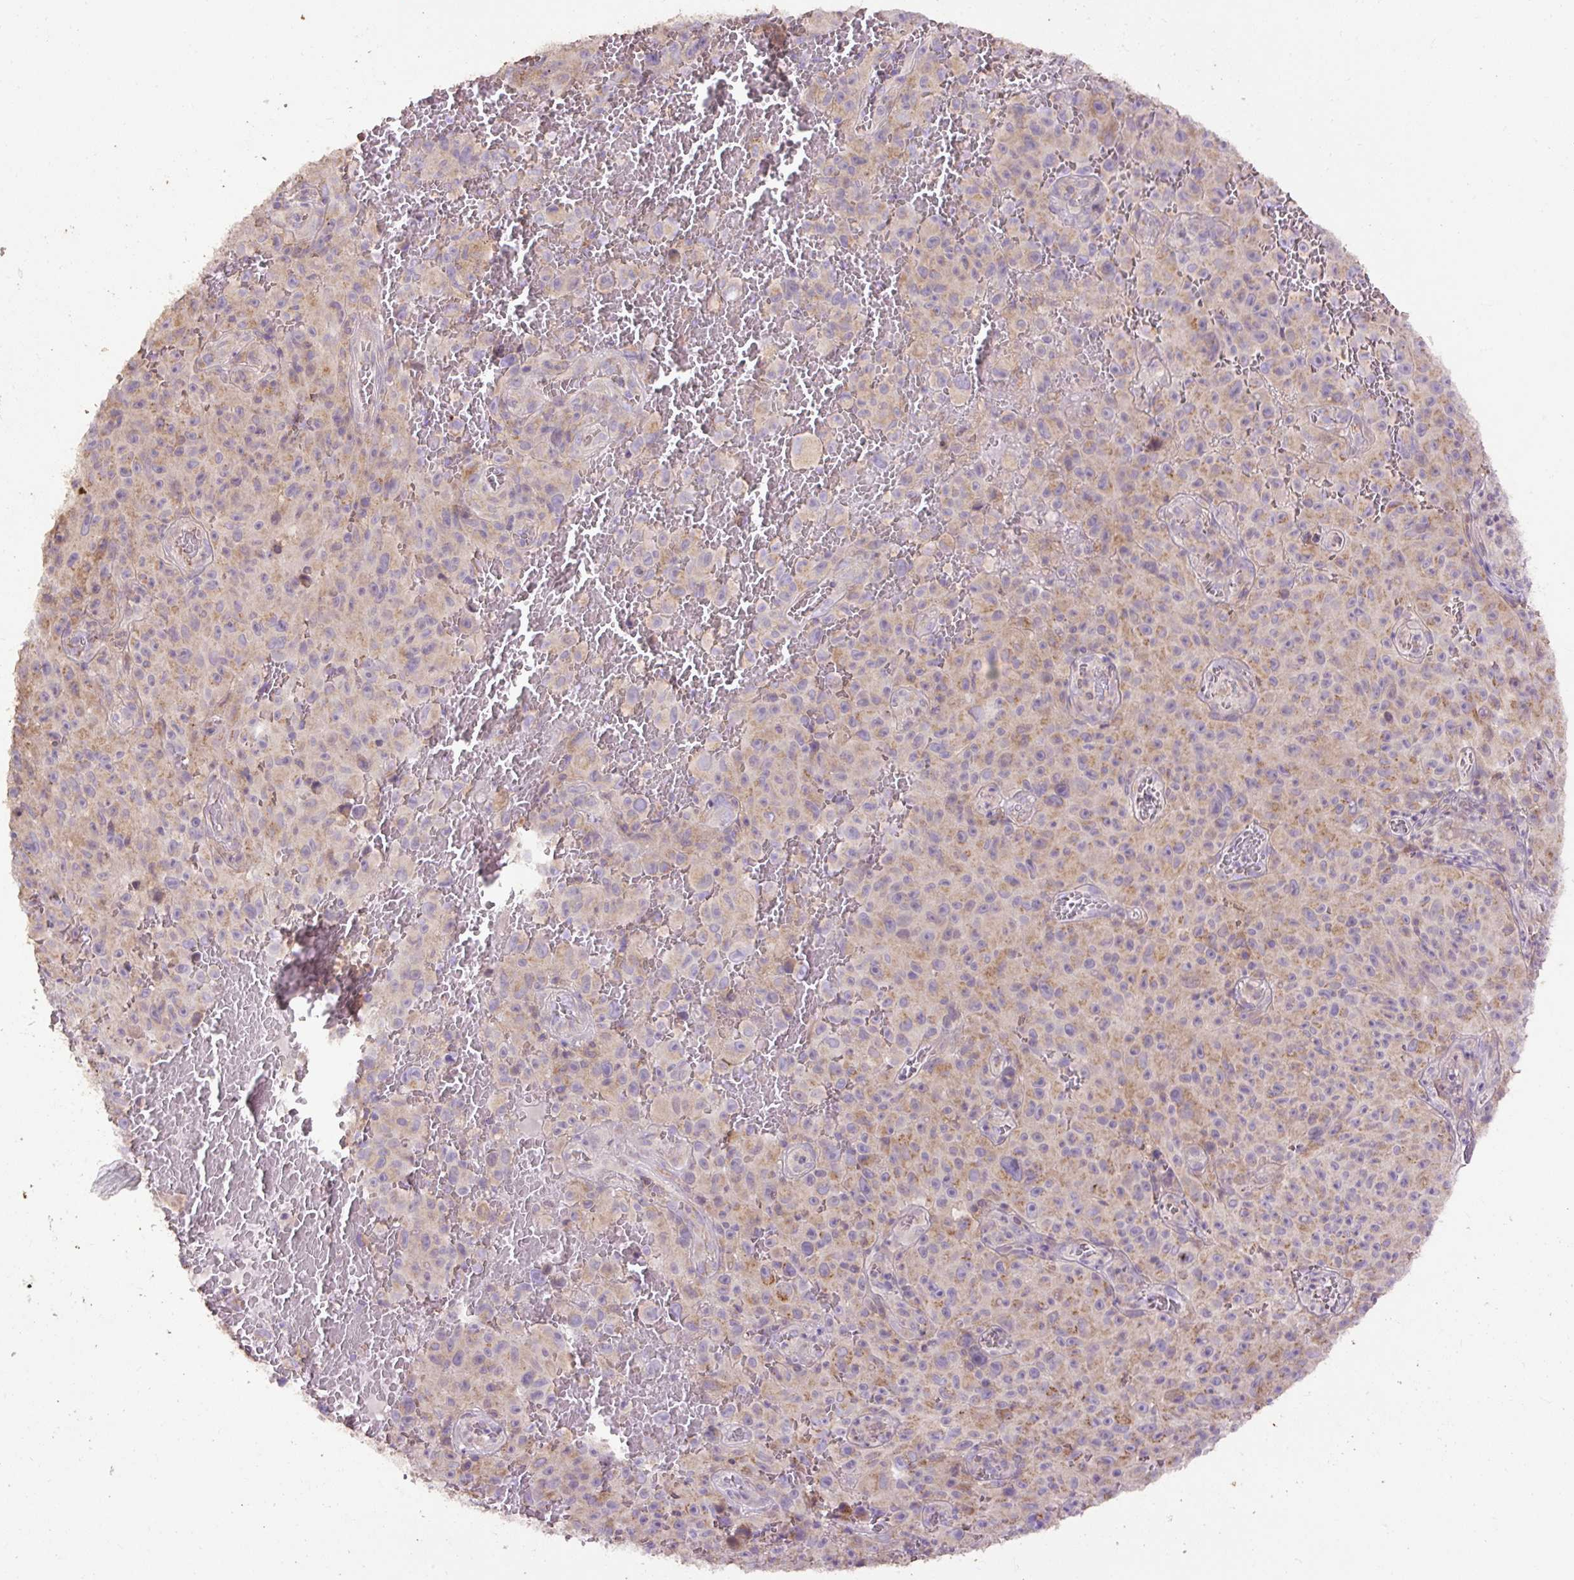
{"staining": {"intensity": "moderate", "quantity": "25%-75%", "location": "cytoplasmic/membranous"}, "tissue": "melanoma", "cell_type": "Tumor cells", "image_type": "cancer", "snomed": [{"axis": "morphology", "description": "Malignant melanoma, NOS"}, {"axis": "topography", "description": "Skin"}], "caption": "The immunohistochemical stain shows moderate cytoplasmic/membranous expression in tumor cells of malignant melanoma tissue. The protein is shown in brown color, while the nuclei are stained blue.", "gene": "ABR", "patient": {"sex": "female", "age": 82}}